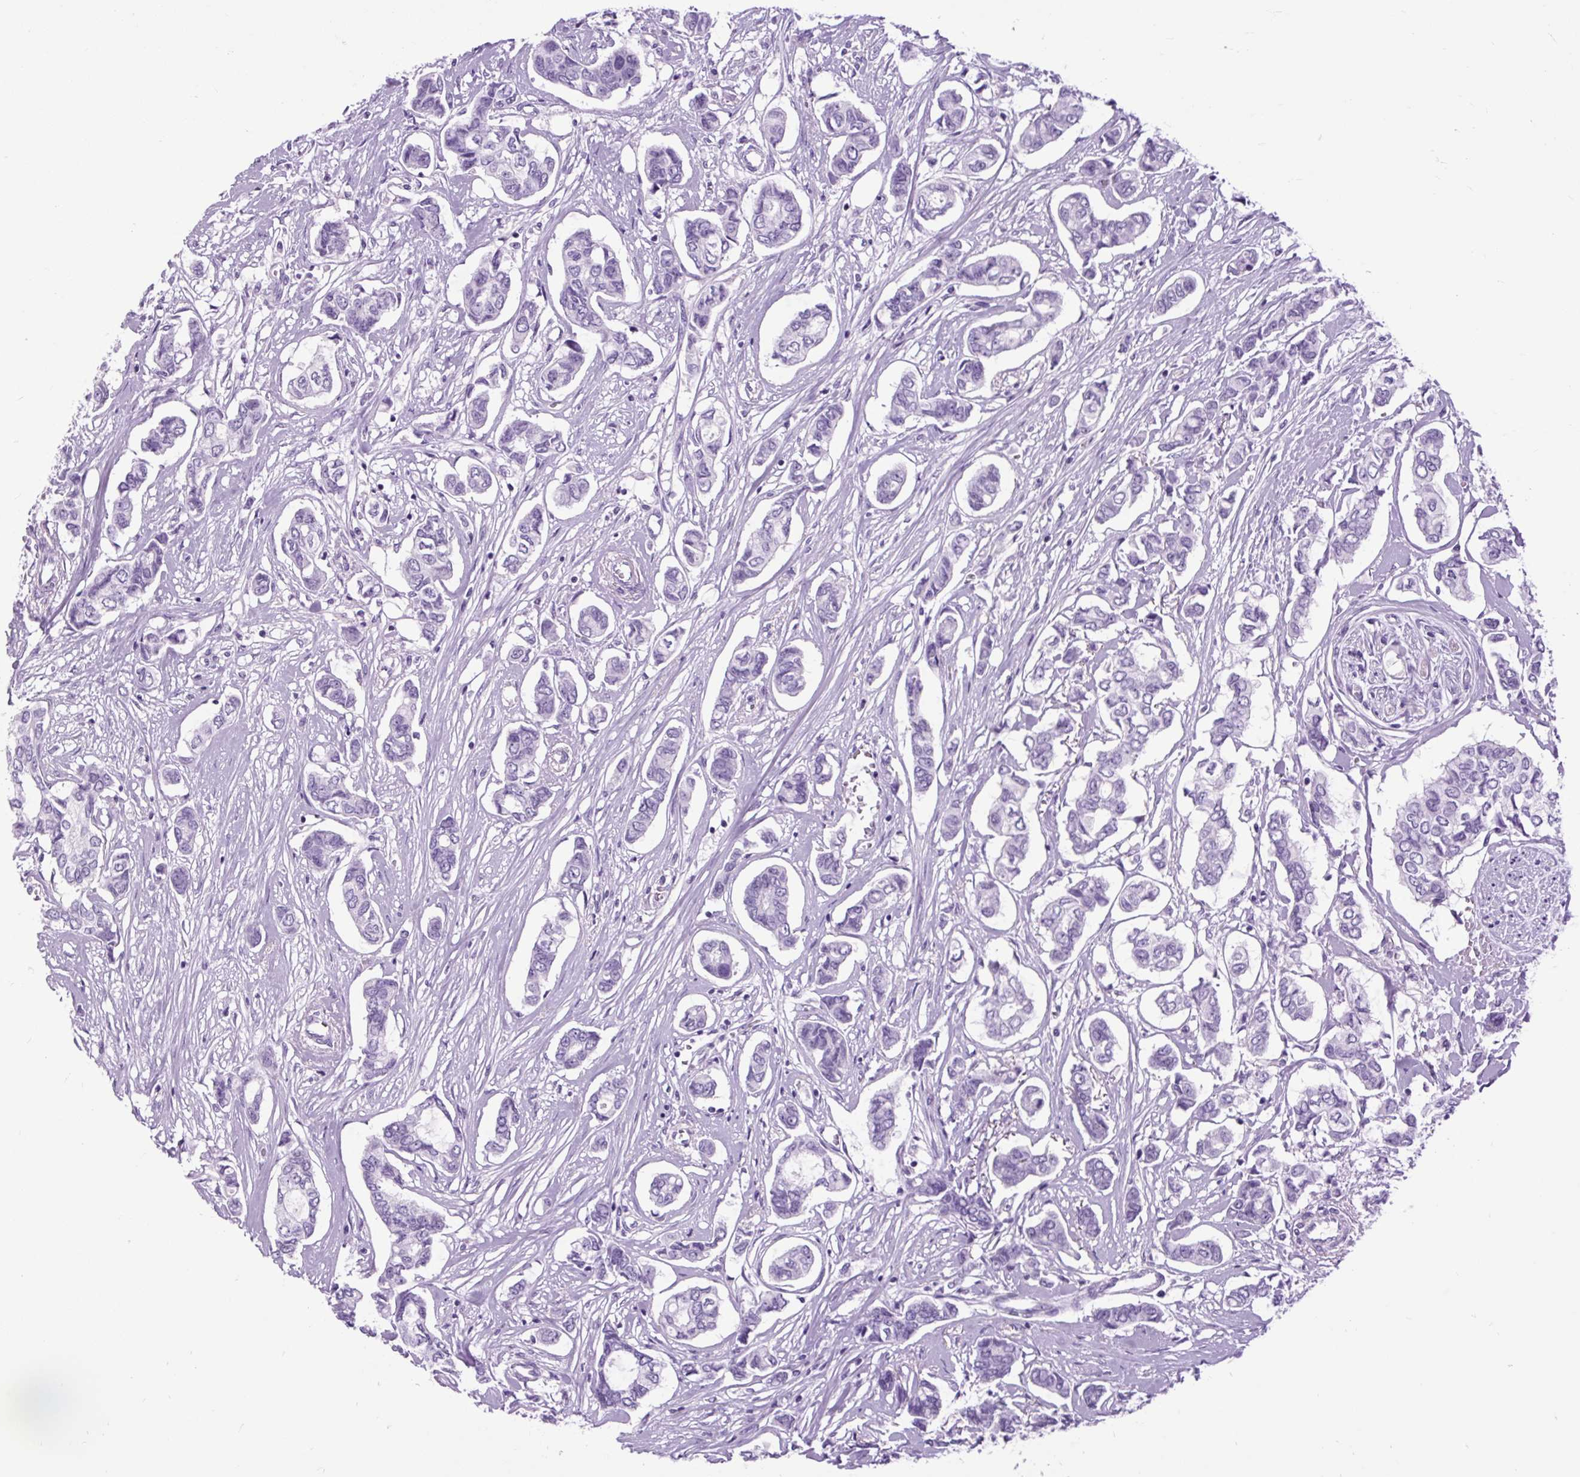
{"staining": {"intensity": "negative", "quantity": "none", "location": "none"}, "tissue": "breast cancer", "cell_type": "Tumor cells", "image_type": "cancer", "snomed": [{"axis": "morphology", "description": "Duct carcinoma"}, {"axis": "topography", "description": "Breast"}], "caption": "Photomicrograph shows no protein positivity in tumor cells of breast invasive ductal carcinoma tissue.", "gene": "DPP6", "patient": {"sex": "female", "age": 73}}